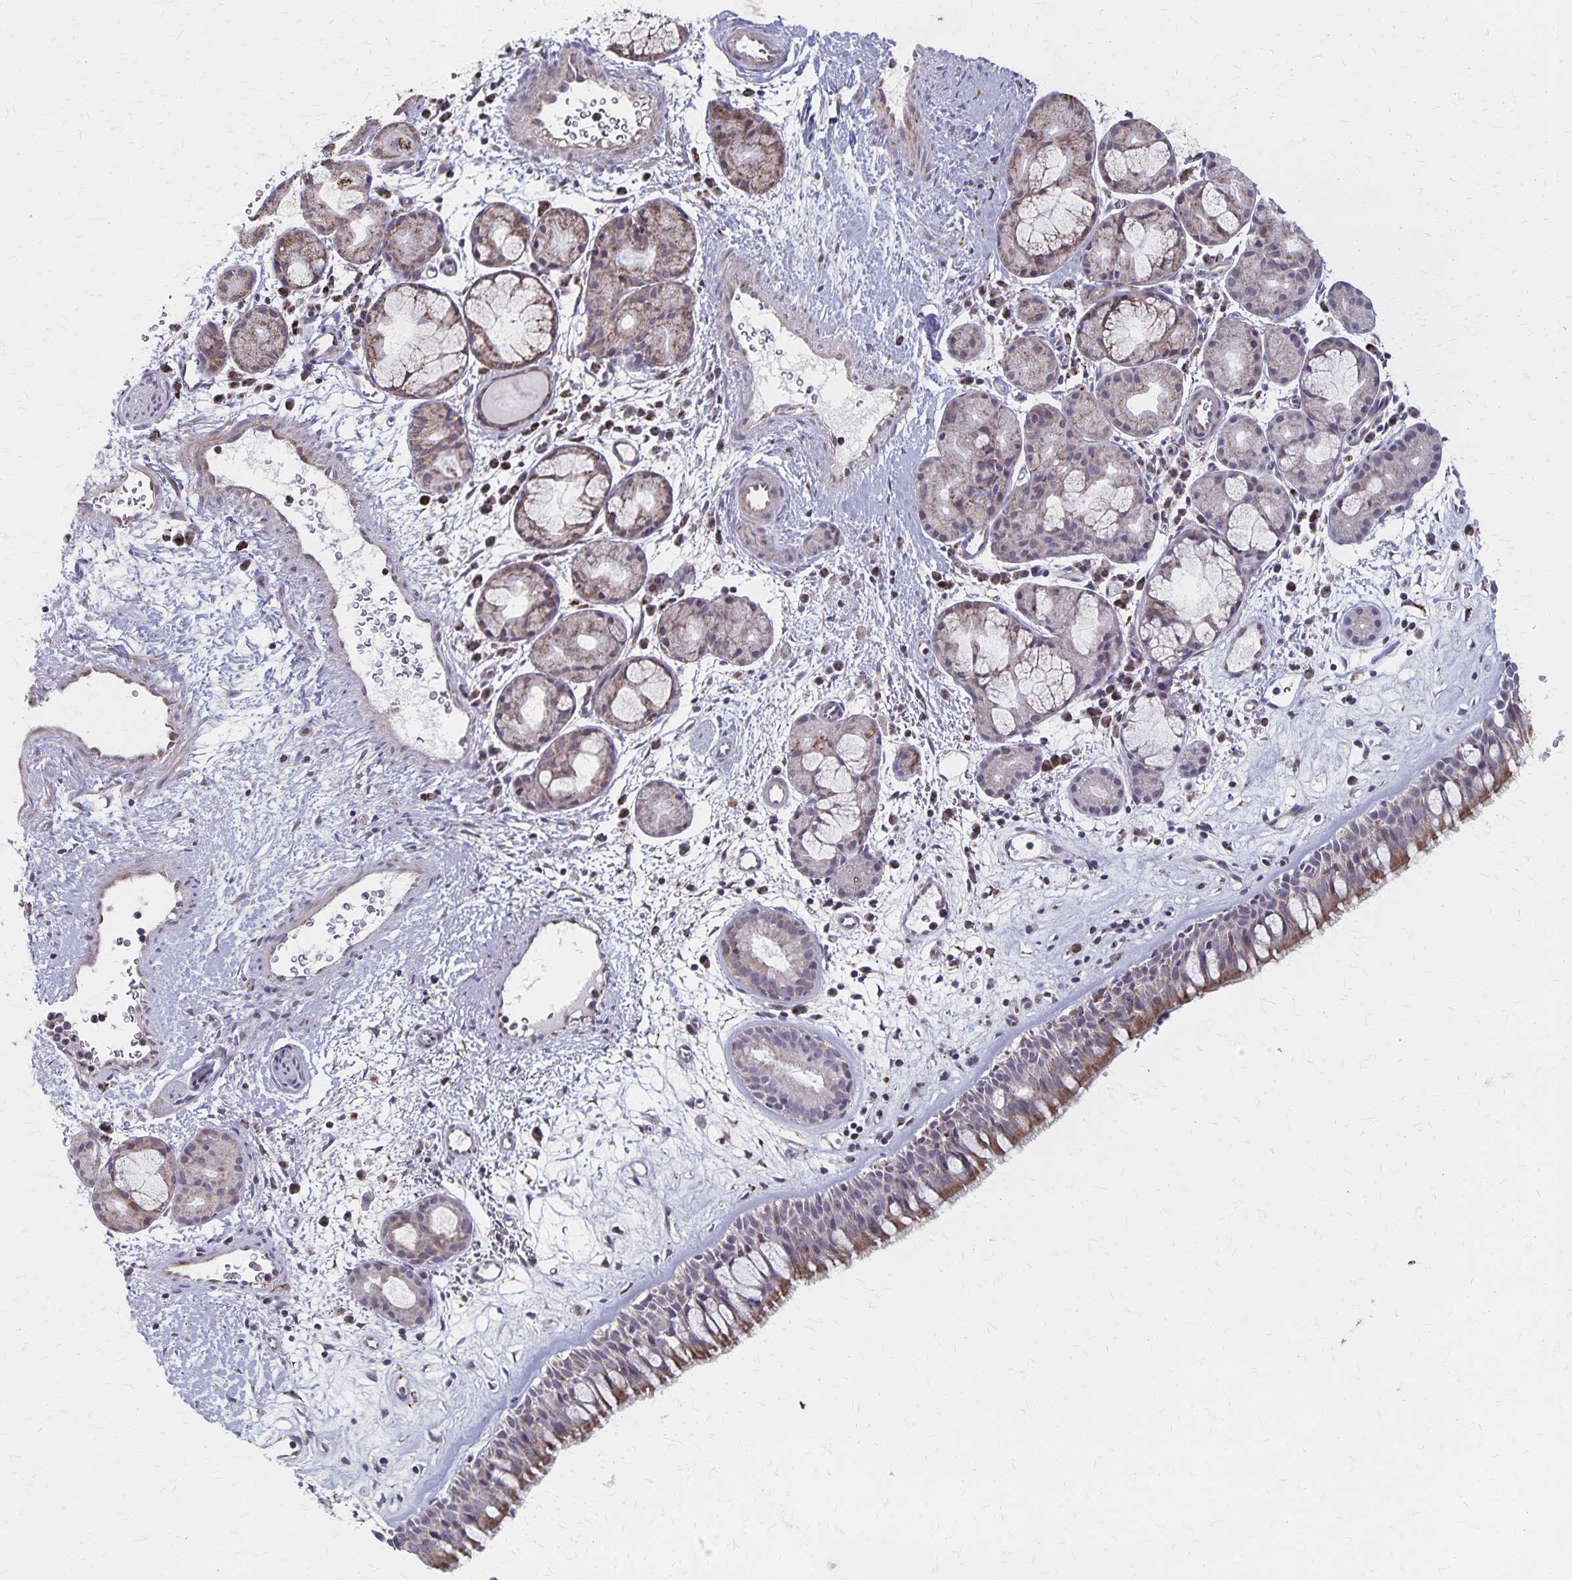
{"staining": {"intensity": "moderate", "quantity": "25%-75%", "location": "cytoplasmic/membranous"}, "tissue": "nasopharynx", "cell_type": "Respiratory epithelial cells", "image_type": "normal", "snomed": [{"axis": "morphology", "description": "Normal tissue, NOS"}, {"axis": "topography", "description": "Nasopharynx"}], "caption": "About 25%-75% of respiratory epithelial cells in unremarkable human nasopharynx exhibit moderate cytoplasmic/membranous protein expression as visualized by brown immunohistochemical staining.", "gene": "DYRK4", "patient": {"sex": "male", "age": 65}}